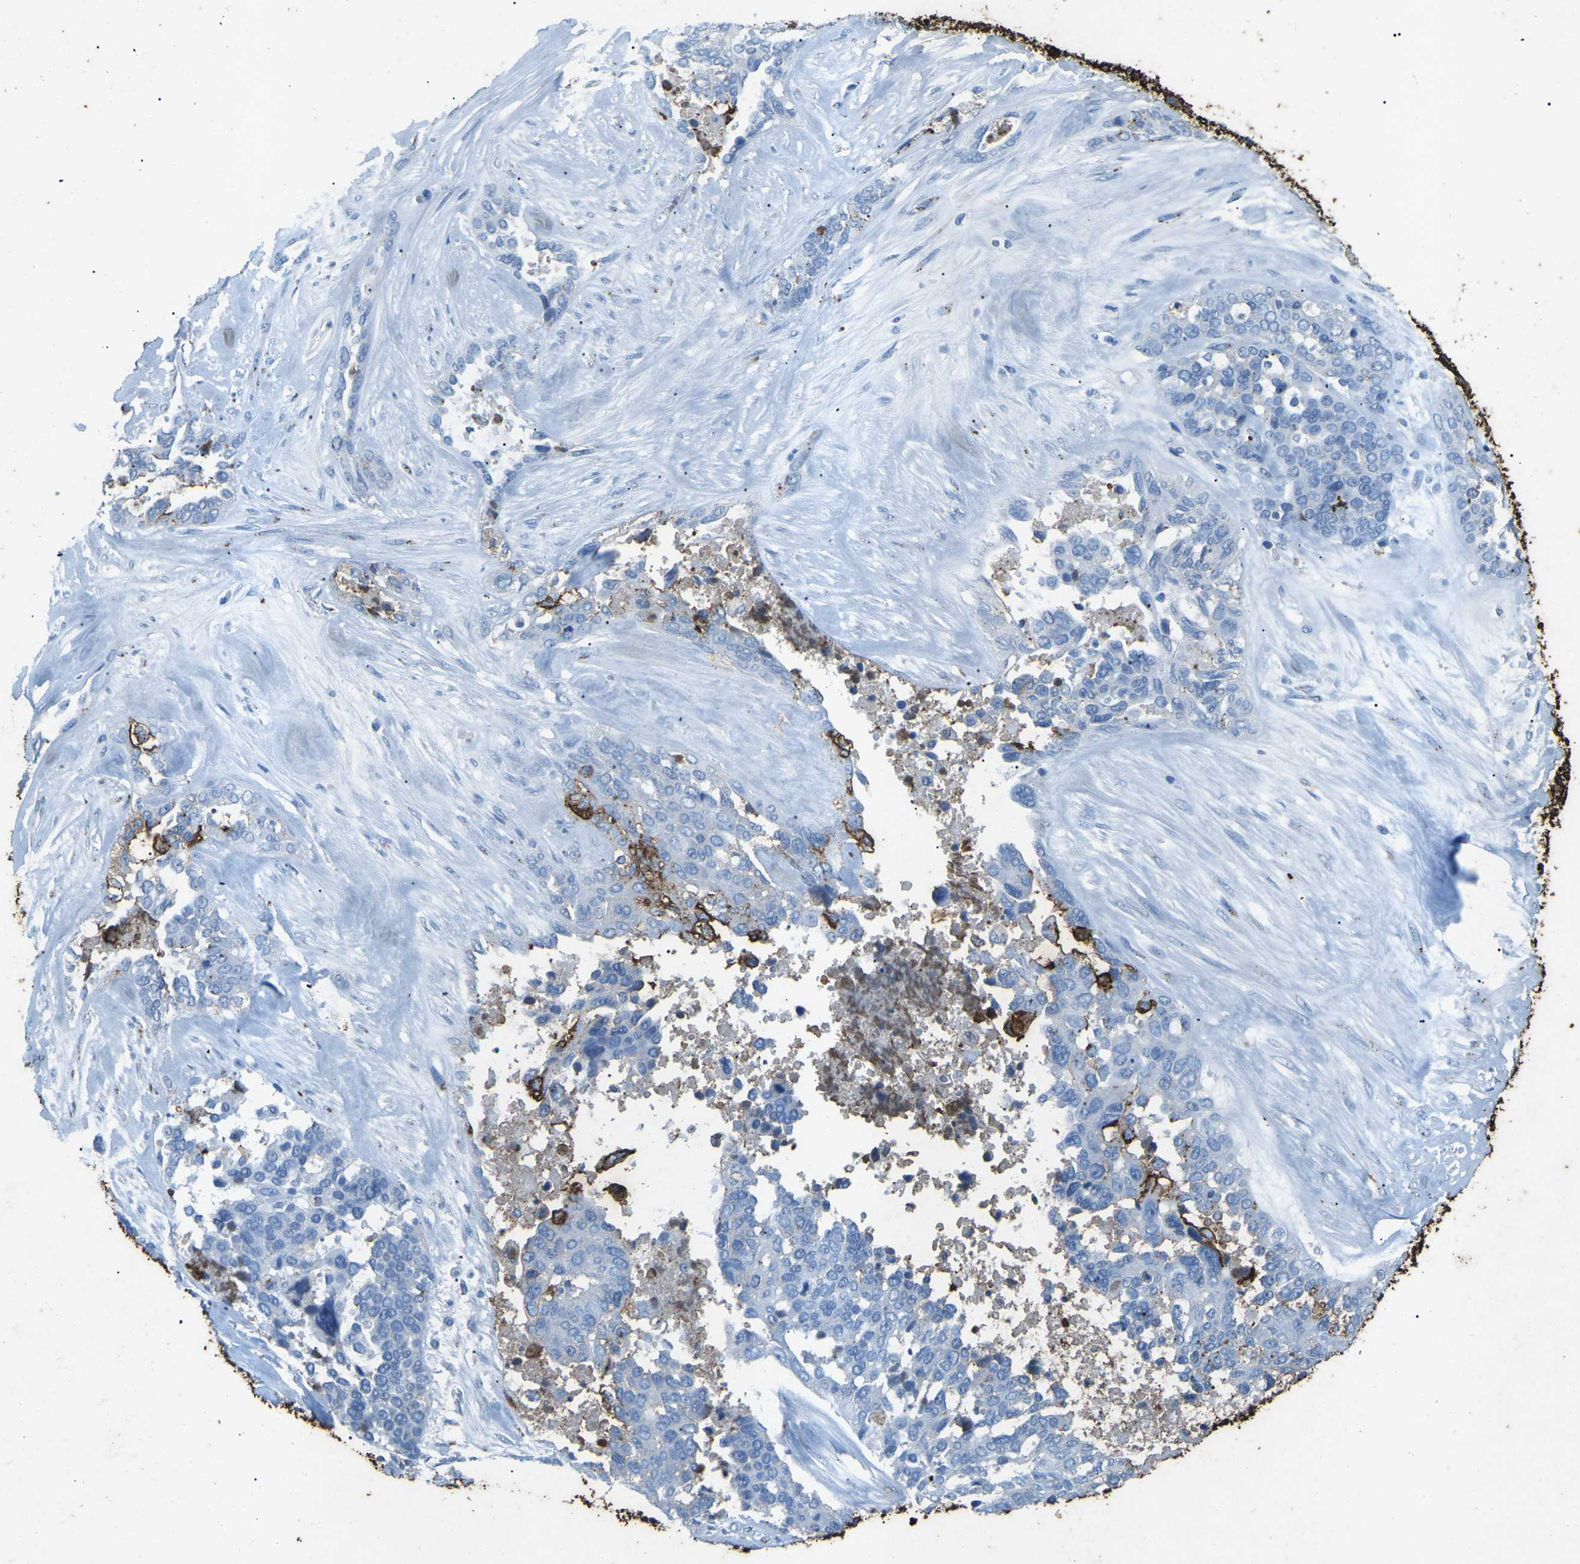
{"staining": {"intensity": "moderate", "quantity": "<25%", "location": "cytoplasmic/membranous"}, "tissue": "ovarian cancer", "cell_type": "Tumor cells", "image_type": "cancer", "snomed": [{"axis": "morphology", "description": "Cystadenocarcinoma, serous, NOS"}, {"axis": "topography", "description": "Ovary"}], "caption": "The image reveals staining of ovarian cancer, revealing moderate cytoplasmic/membranous protein positivity (brown color) within tumor cells. Immunohistochemistry (ihc) stains the protein of interest in brown and the nuclei are stained blue.", "gene": "CTAGE1", "patient": {"sex": "female", "age": 44}}